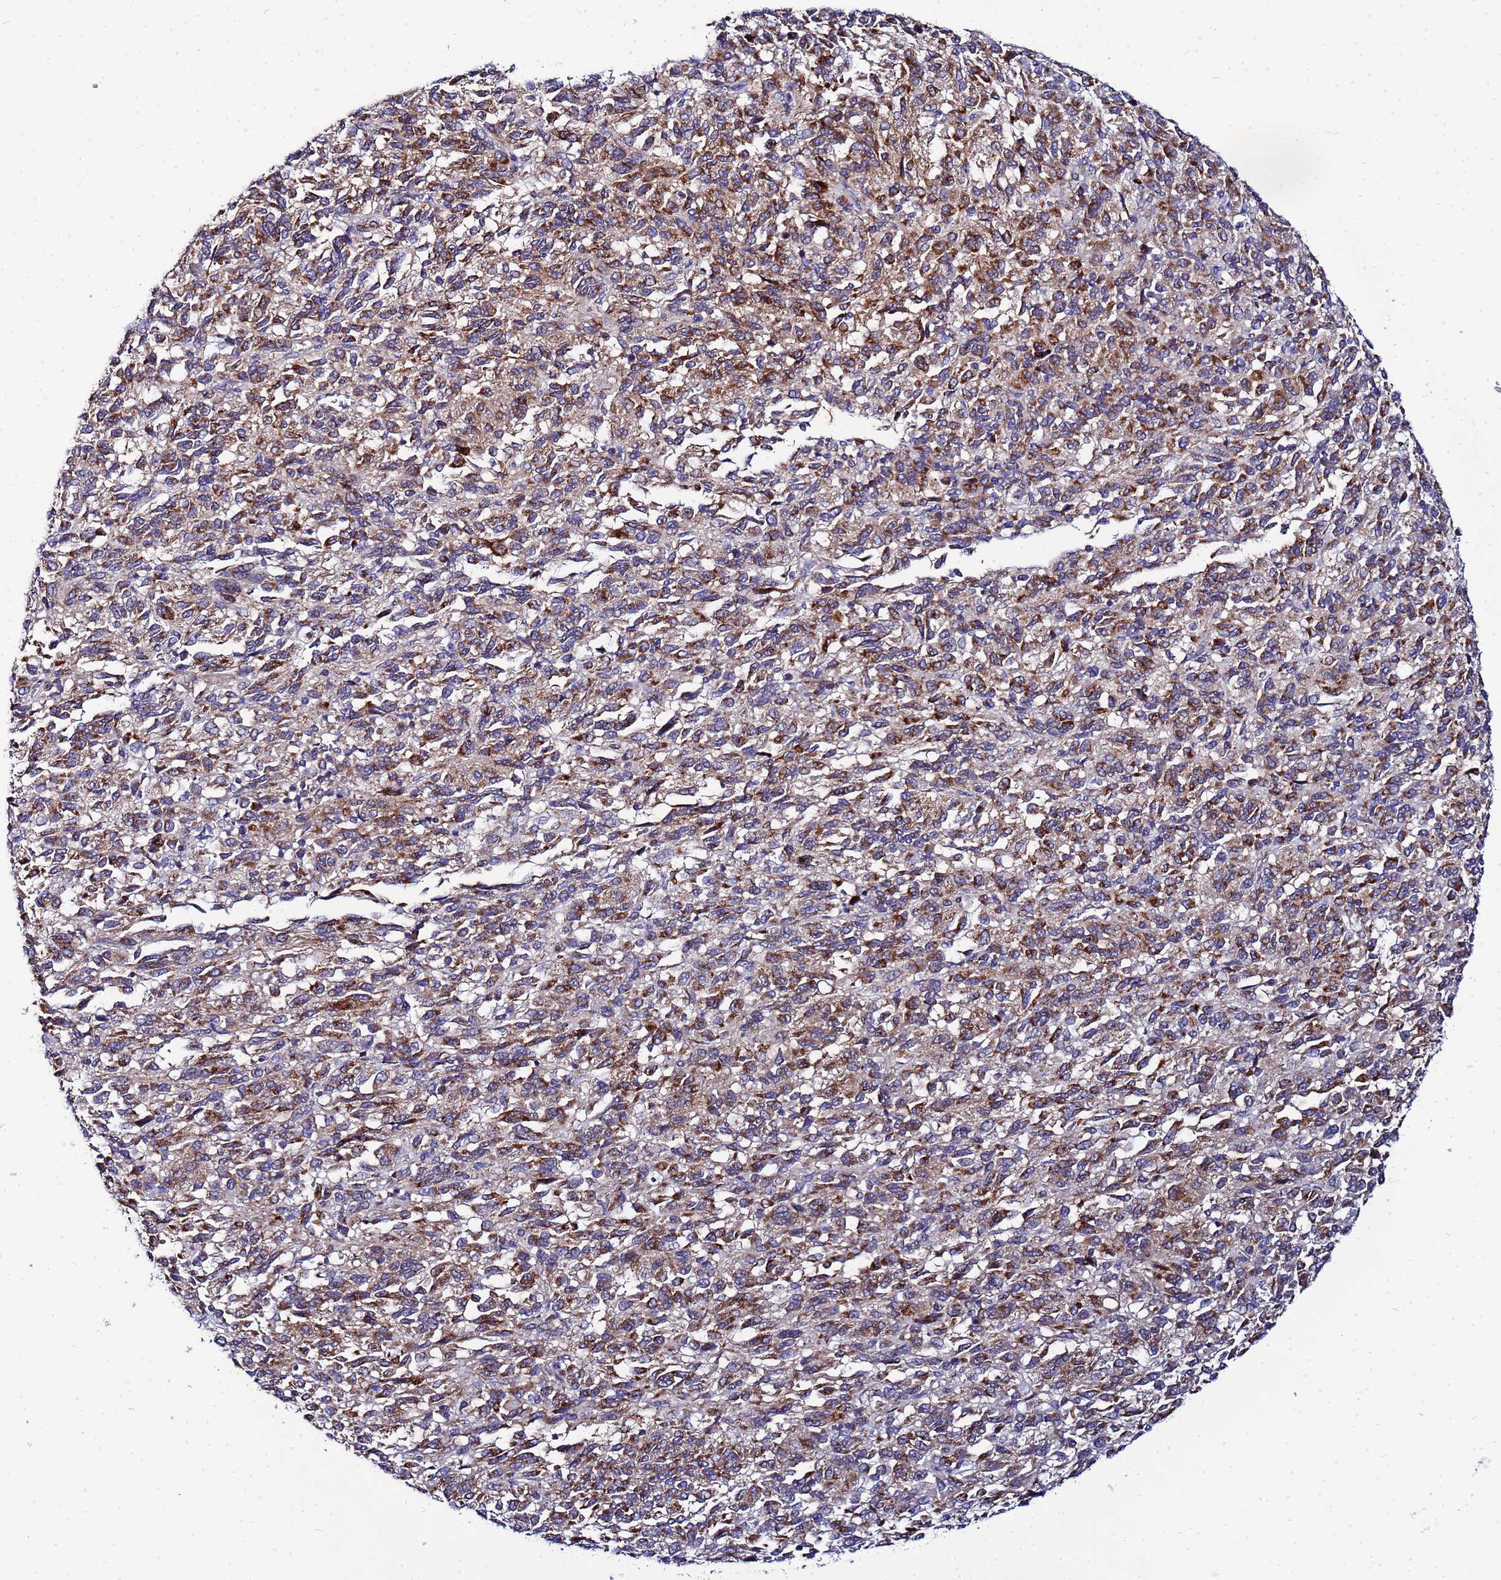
{"staining": {"intensity": "moderate", "quantity": ">75%", "location": "cytoplasmic/membranous"}, "tissue": "melanoma", "cell_type": "Tumor cells", "image_type": "cancer", "snomed": [{"axis": "morphology", "description": "Malignant melanoma, Metastatic site"}, {"axis": "topography", "description": "Lung"}], "caption": "The micrograph shows immunohistochemical staining of malignant melanoma (metastatic site). There is moderate cytoplasmic/membranous staining is identified in about >75% of tumor cells.", "gene": "FAHD2A", "patient": {"sex": "male", "age": 64}}